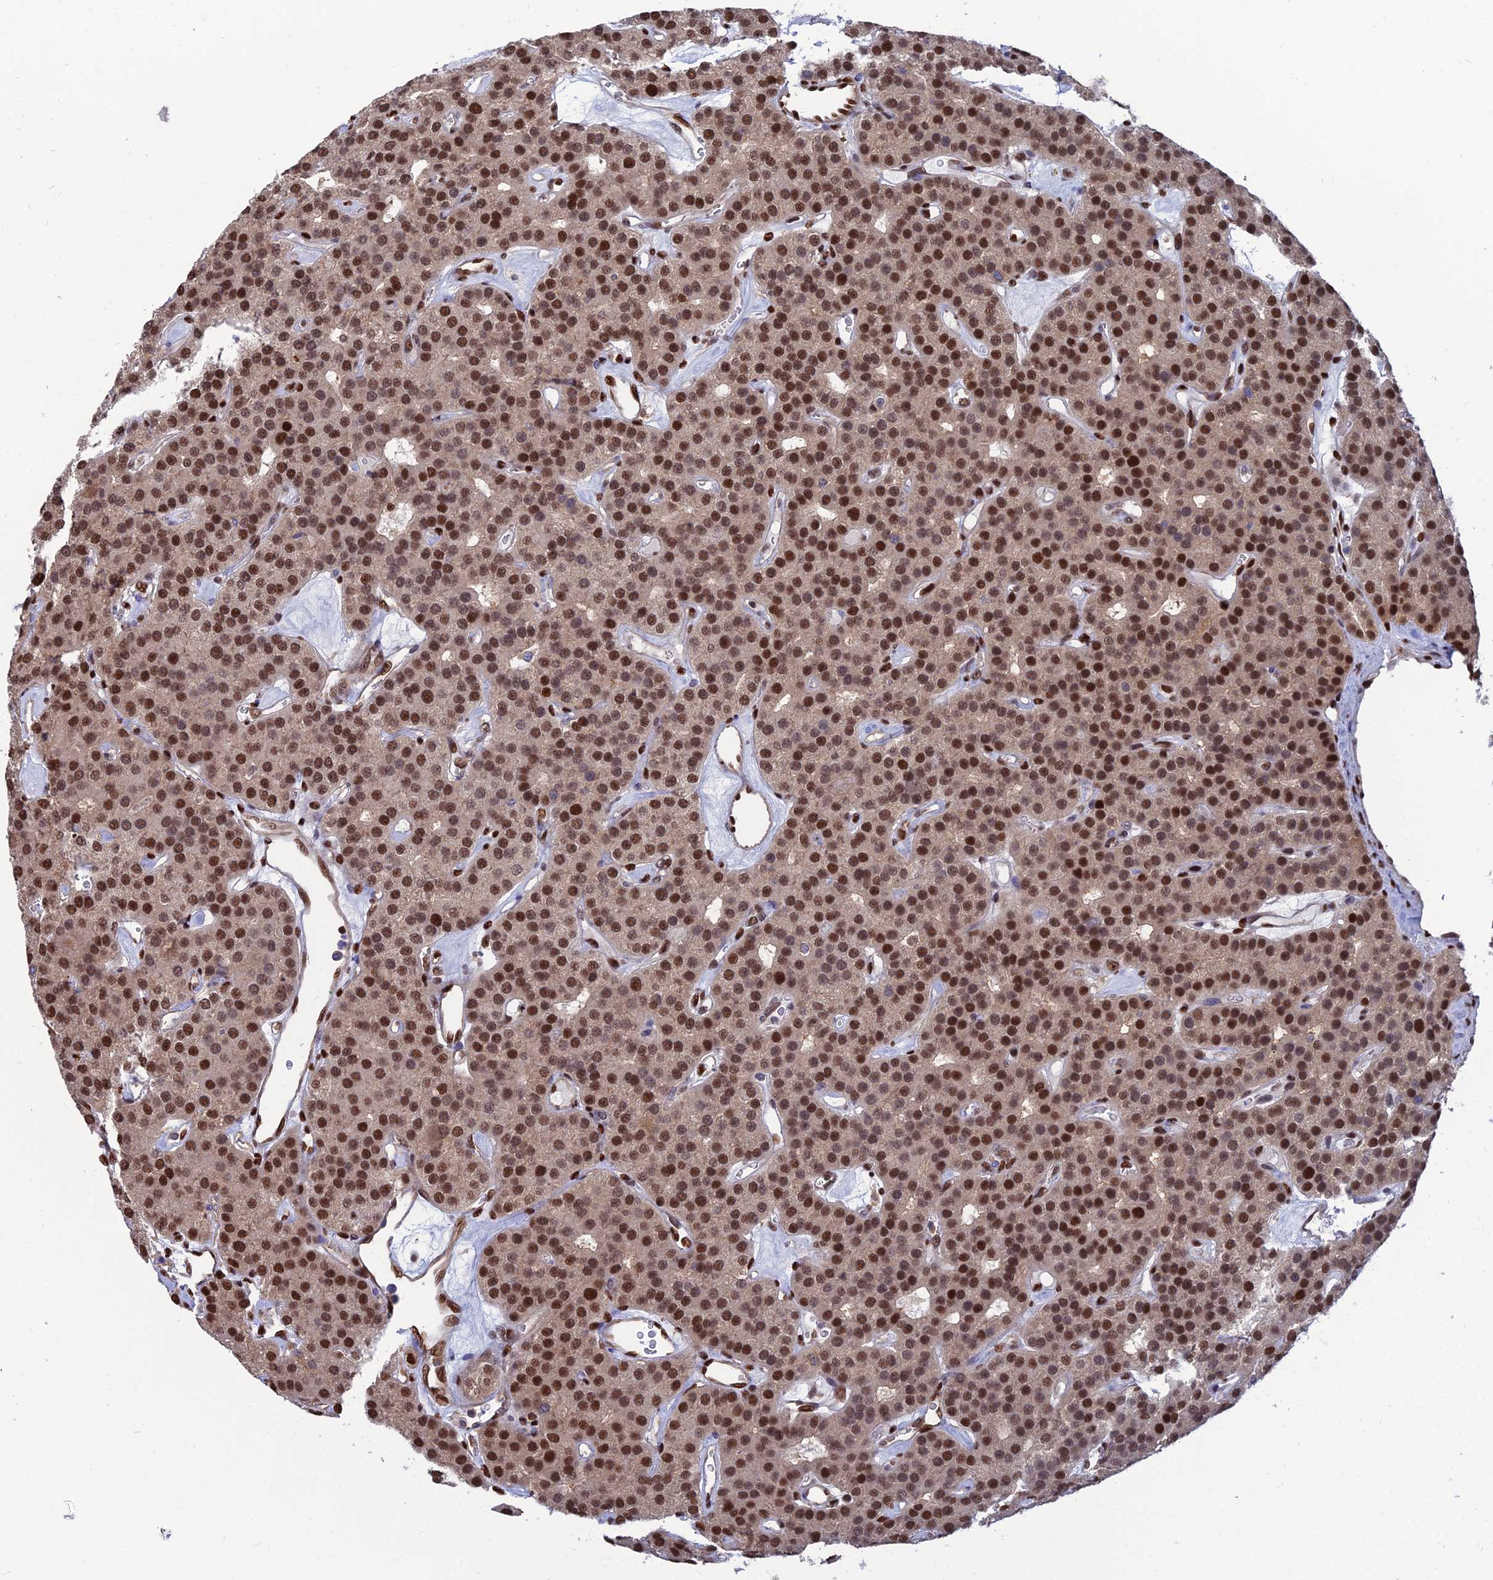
{"staining": {"intensity": "strong", "quantity": ">75%", "location": "nuclear"}, "tissue": "parathyroid gland", "cell_type": "Glandular cells", "image_type": "normal", "snomed": [{"axis": "morphology", "description": "Normal tissue, NOS"}, {"axis": "morphology", "description": "Adenoma, NOS"}, {"axis": "topography", "description": "Parathyroid gland"}], "caption": "DAB (3,3'-diaminobenzidine) immunohistochemical staining of normal parathyroid gland reveals strong nuclear protein positivity in about >75% of glandular cells.", "gene": "DNPEP", "patient": {"sex": "female", "age": 86}}